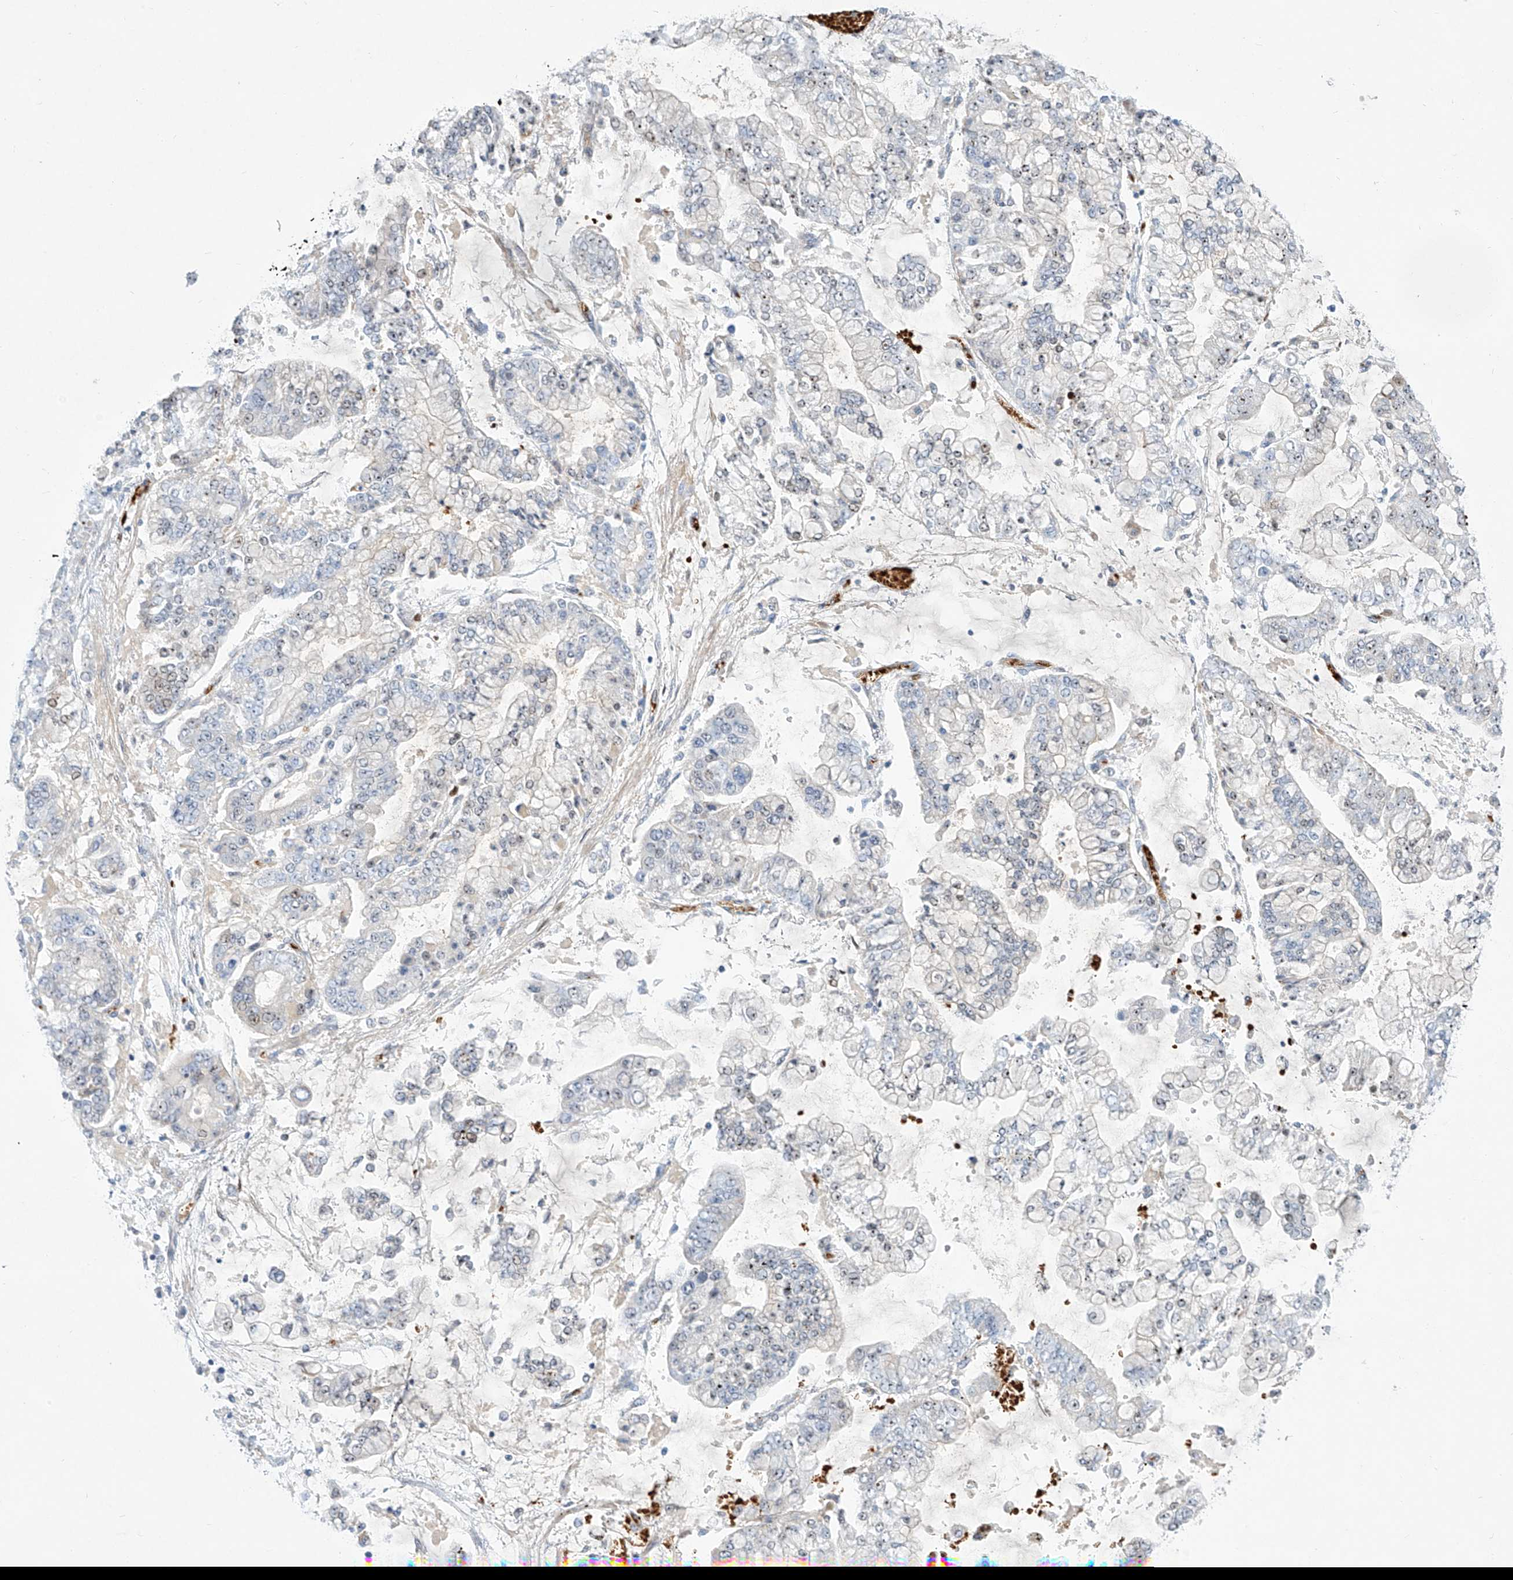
{"staining": {"intensity": "weak", "quantity": "<25%", "location": "nuclear"}, "tissue": "stomach cancer", "cell_type": "Tumor cells", "image_type": "cancer", "snomed": [{"axis": "morphology", "description": "Normal tissue, NOS"}, {"axis": "morphology", "description": "Adenocarcinoma, NOS"}, {"axis": "topography", "description": "Stomach, upper"}, {"axis": "topography", "description": "Stomach"}], "caption": "Immunohistochemical staining of human stomach cancer (adenocarcinoma) displays no significant staining in tumor cells.", "gene": "SNU13", "patient": {"sex": "male", "age": 76}}